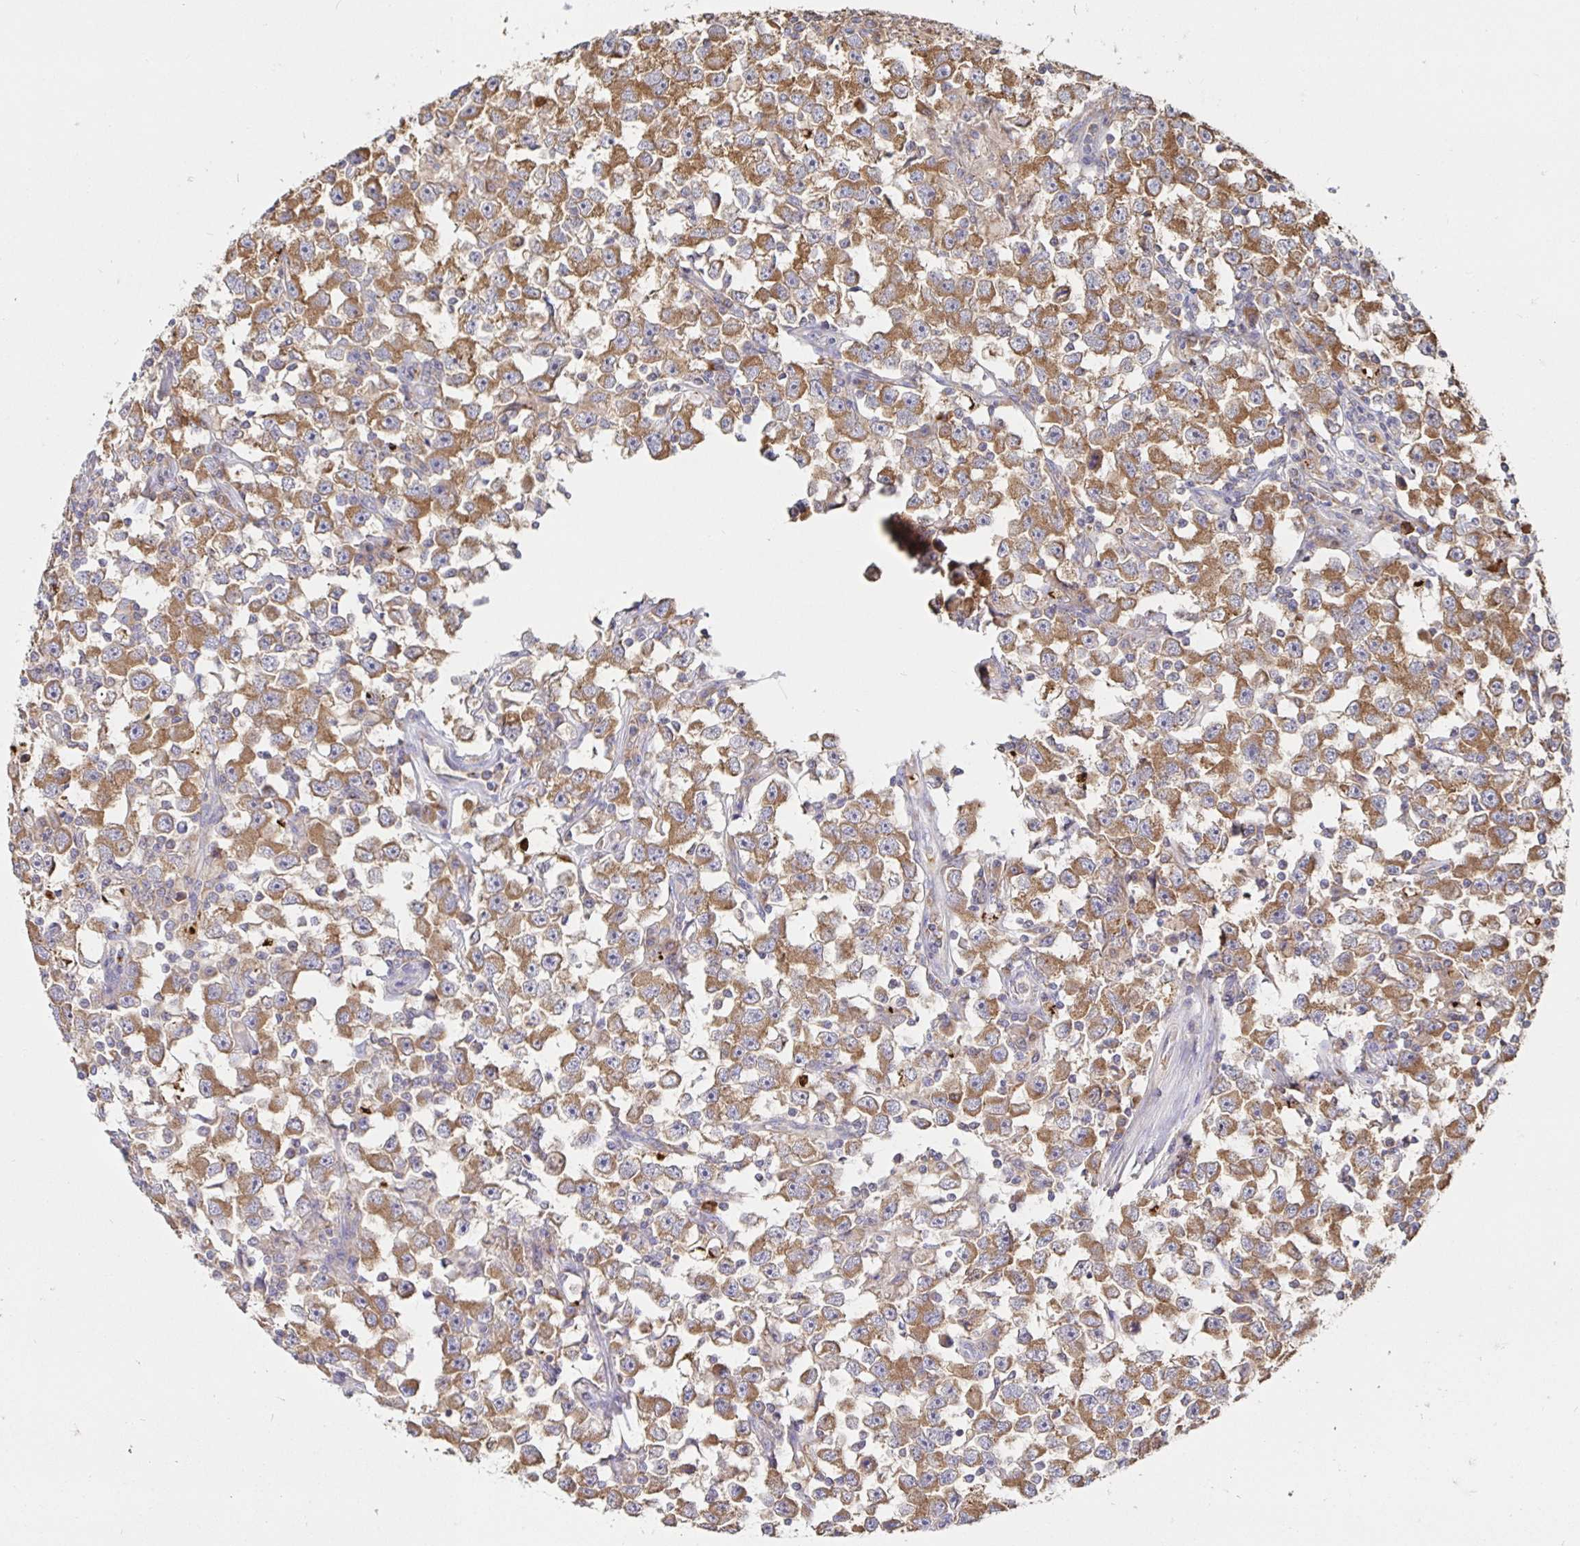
{"staining": {"intensity": "moderate", "quantity": ">75%", "location": "cytoplasmic/membranous"}, "tissue": "testis cancer", "cell_type": "Tumor cells", "image_type": "cancer", "snomed": [{"axis": "morphology", "description": "Seminoma, NOS"}, {"axis": "topography", "description": "Testis"}], "caption": "Immunohistochemical staining of human testis cancer displays medium levels of moderate cytoplasmic/membranous expression in about >75% of tumor cells.", "gene": "PRDX3", "patient": {"sex": "male", "age": 33}}